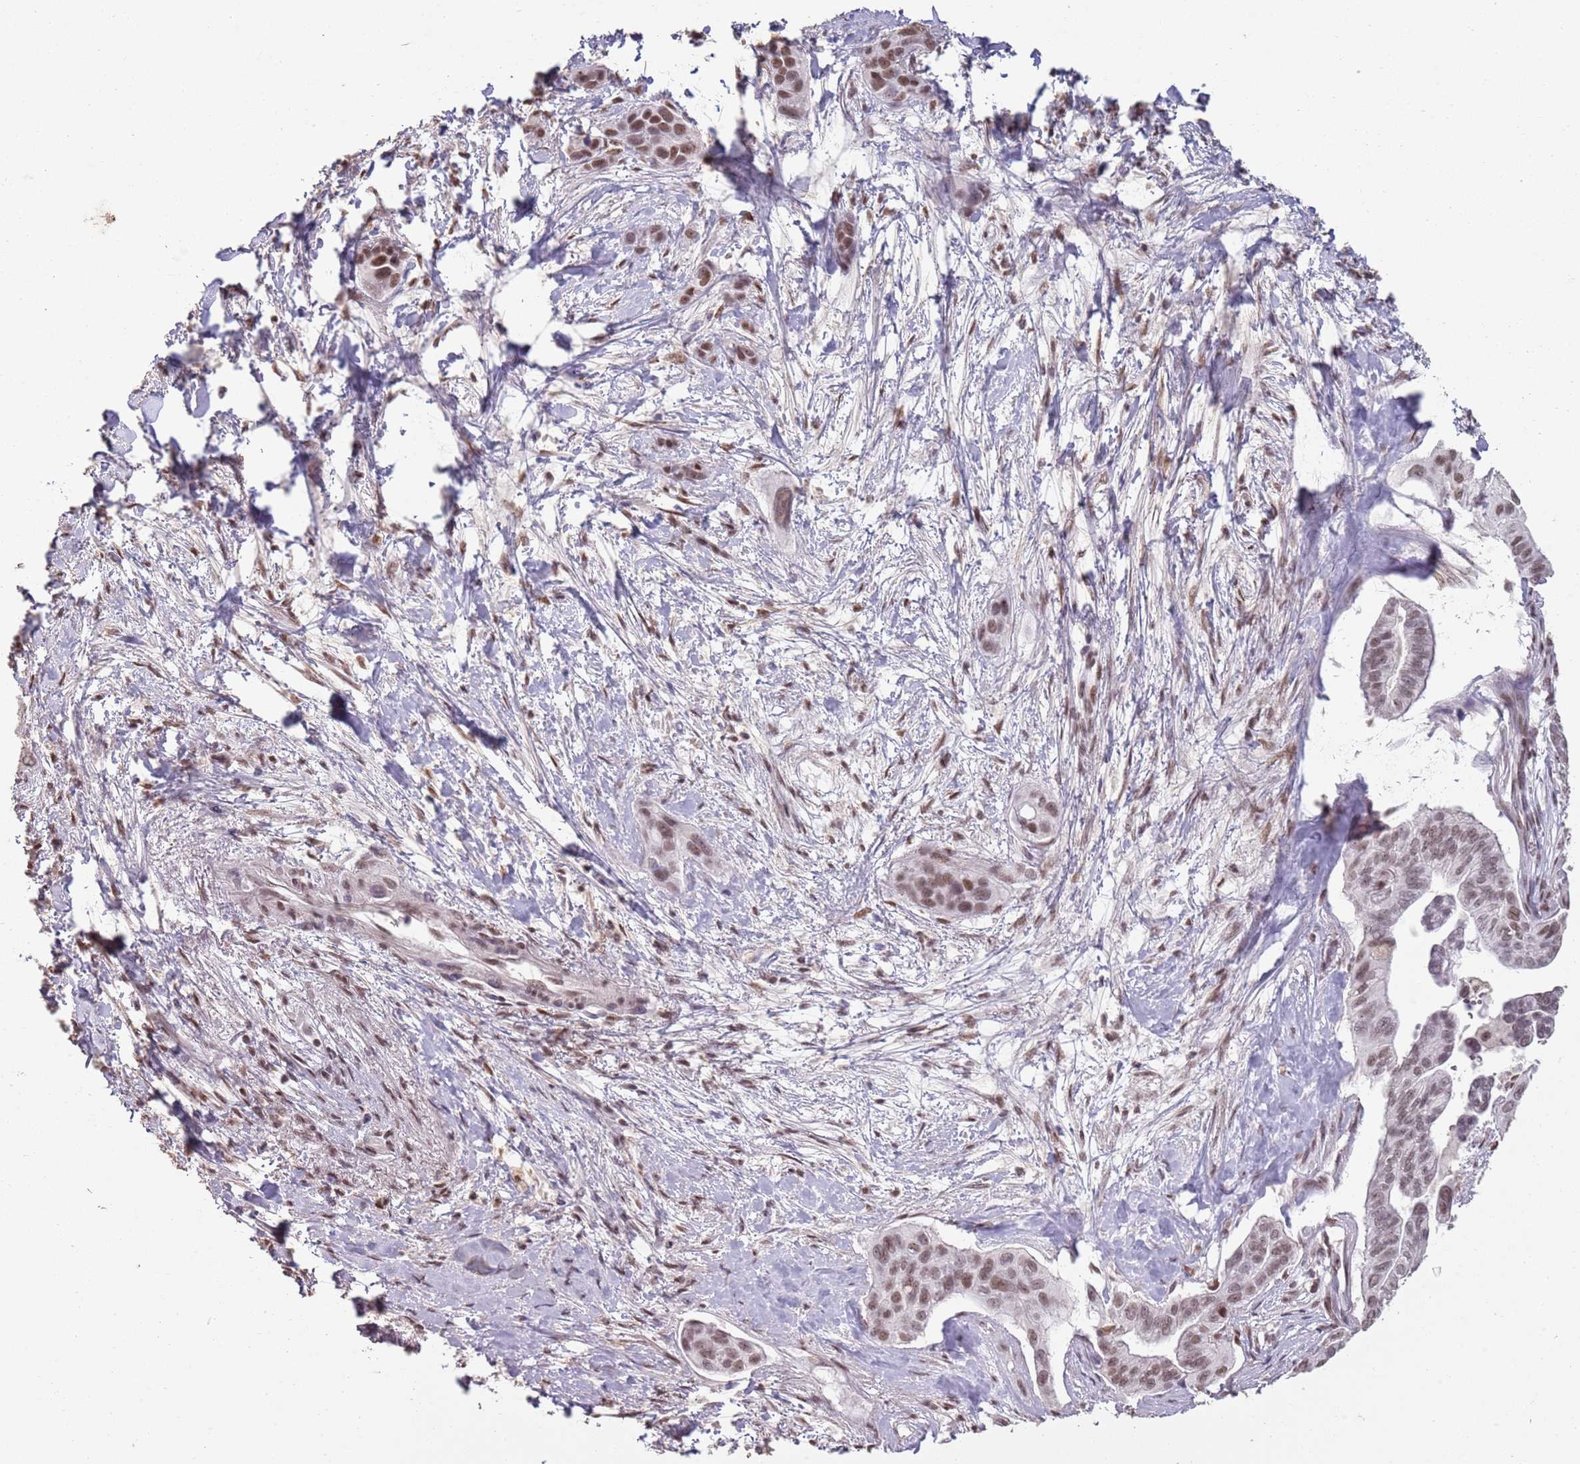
{"staining": {"intensity": "moderate", "quantity": ">75%", "location": "nuclear"}, "tissue": "pancreatic cancer", "cell_type": "Tumor cells", "image_type": "cancer", "snomed": [{"axis": "morphology", "description": "Adenocarcinoma, NOS"}, {"axis": "topography", "description": "Pancreas"}], "caption": "Moderate nuclear staining for a protein is identified in approximately >75% of tumor cells of pancreatic cancer using immunohistochemistry.", "gene": "ARL14EP", "patient": {"sex": "male", "age": 72}}